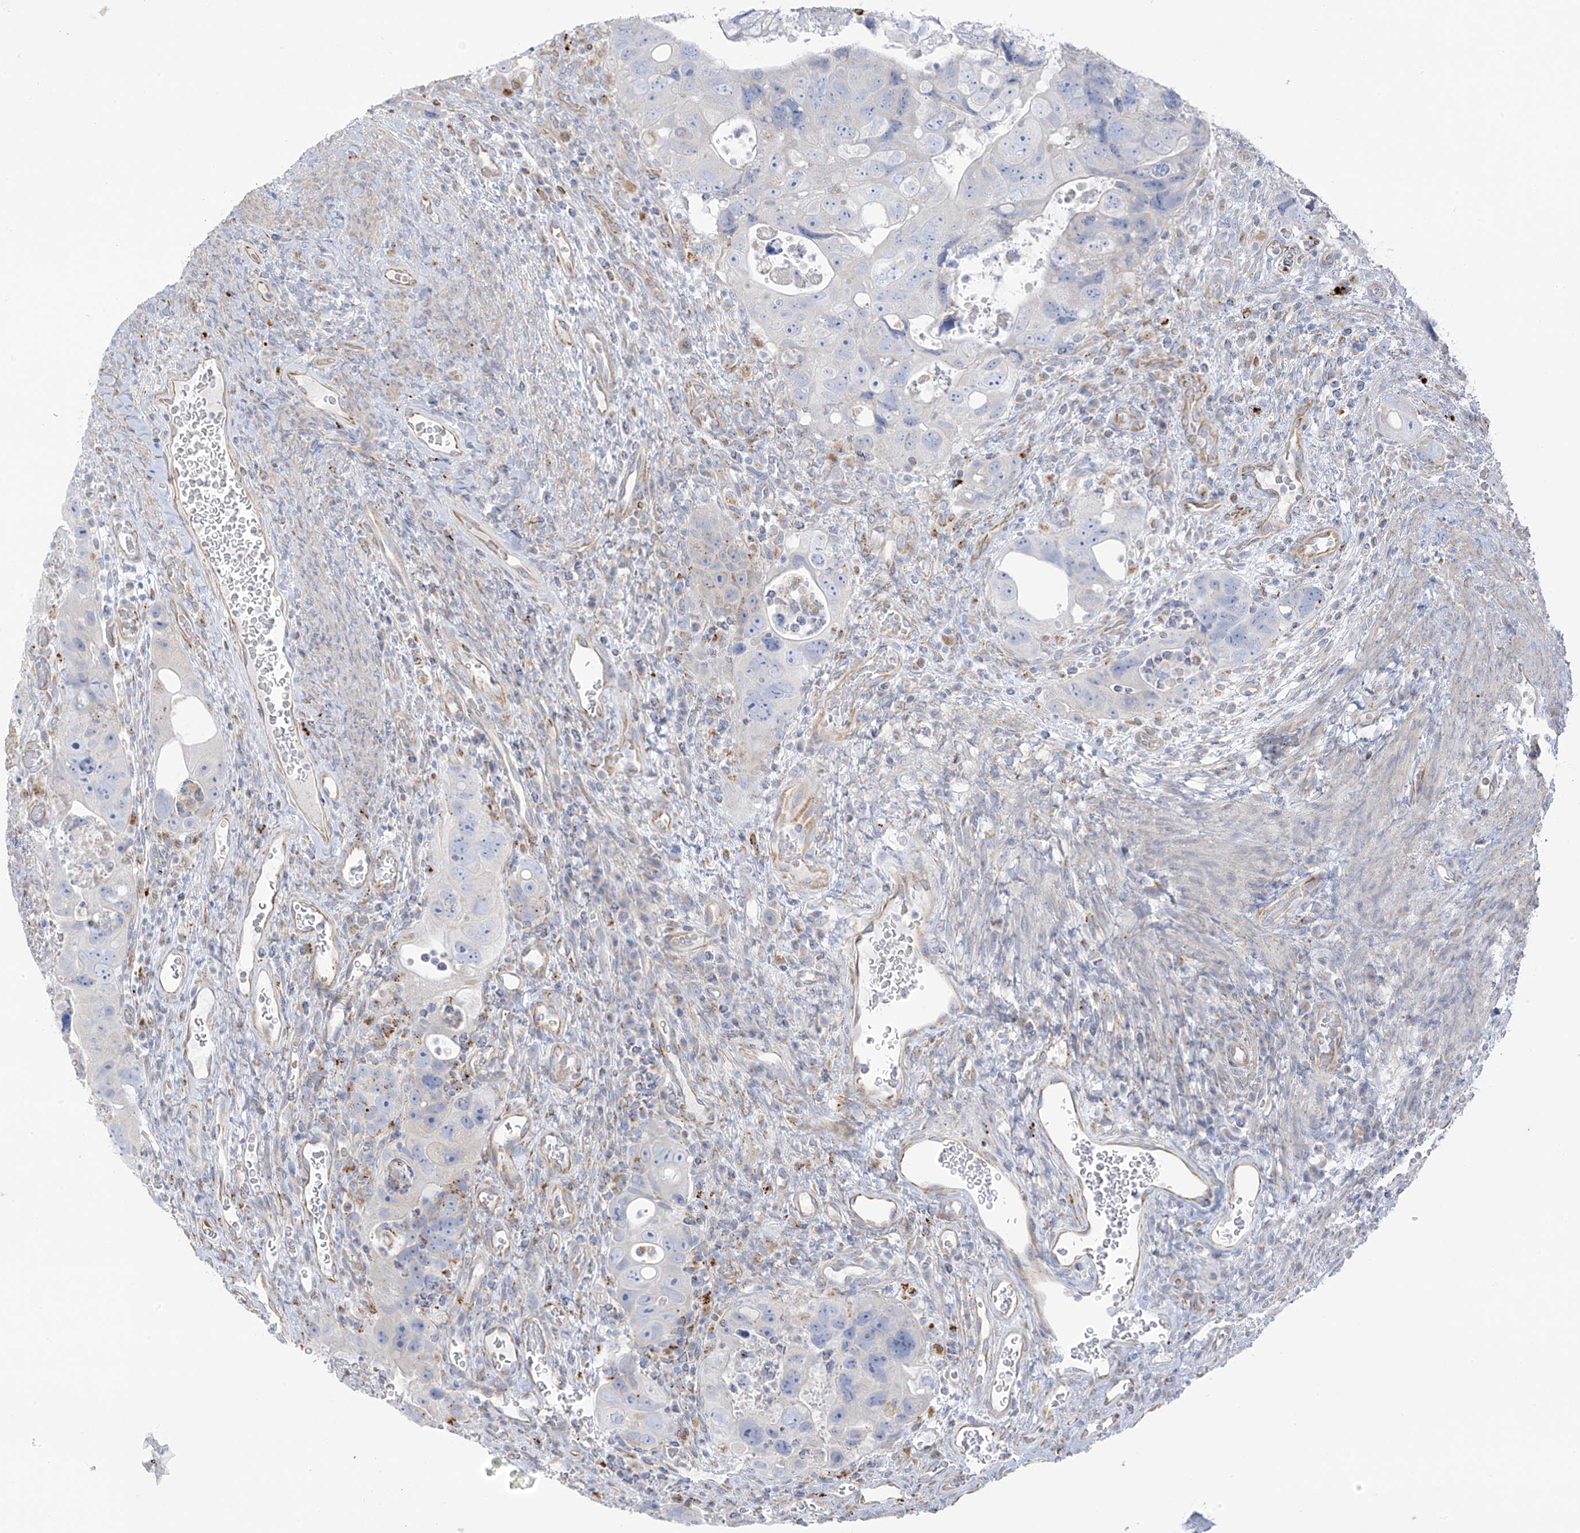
{"staining": {"intensity": "negative", "quantity": "none", "location": "none"}, "tissue": "colorectal cancer", "cell_type": "Tumor cells", "image_type": "cancer", "snomed": [{"axis": "morphology", "description": "Adenocarcinoma, NOS"}, {"axis": "topography", "description": "Rectum"}], "caption": "Colorectal cancer was stained to show a protein in brown. There is no significant staining in tumor cells. (DAB (3,3'-diaminobenzidine) immunohistochemistry, high magnification).", "gene": "TAL2", "patient": {"sex": "male", "age": 59}}